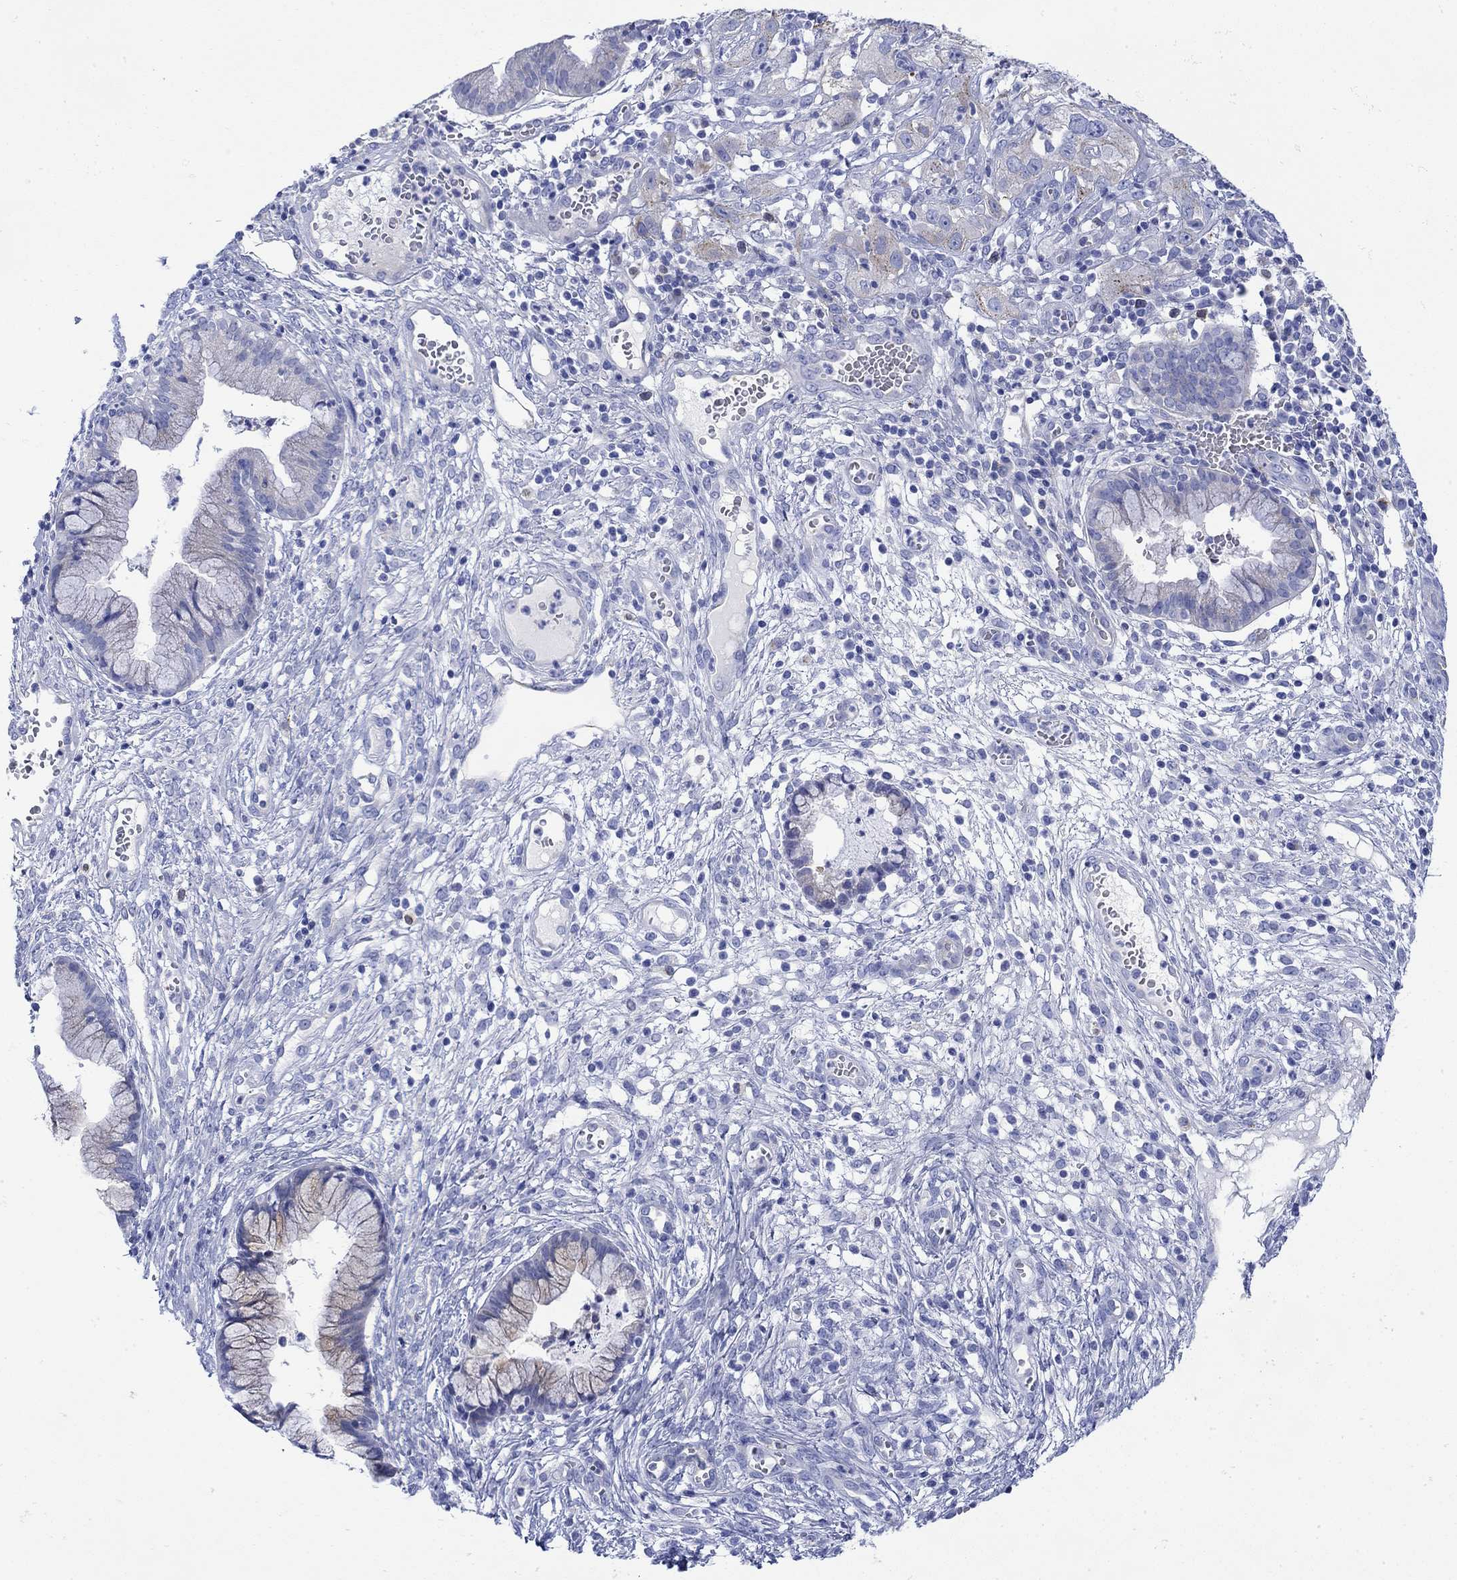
{"staining": {"intensity": "weak", "quantity": "<25%", "location": "cytoplasmic/membranous"}, "tissue": "cervical cancer", "cell_type": "Tumor cells", "image_type": "cancer", "snomed": [{"axis": "morphology", "description": "Squamous cell carcinoma, NOS"}, {"axis": "topography", "description": "Cervix"}], "caption": "DAB immunohistochemical staining of squamous cell carcinoma (cervical) displays no significant expression in tumor cells.", "gene": "ANKMY1", "patient": {"sex": "female", "age": 32}}